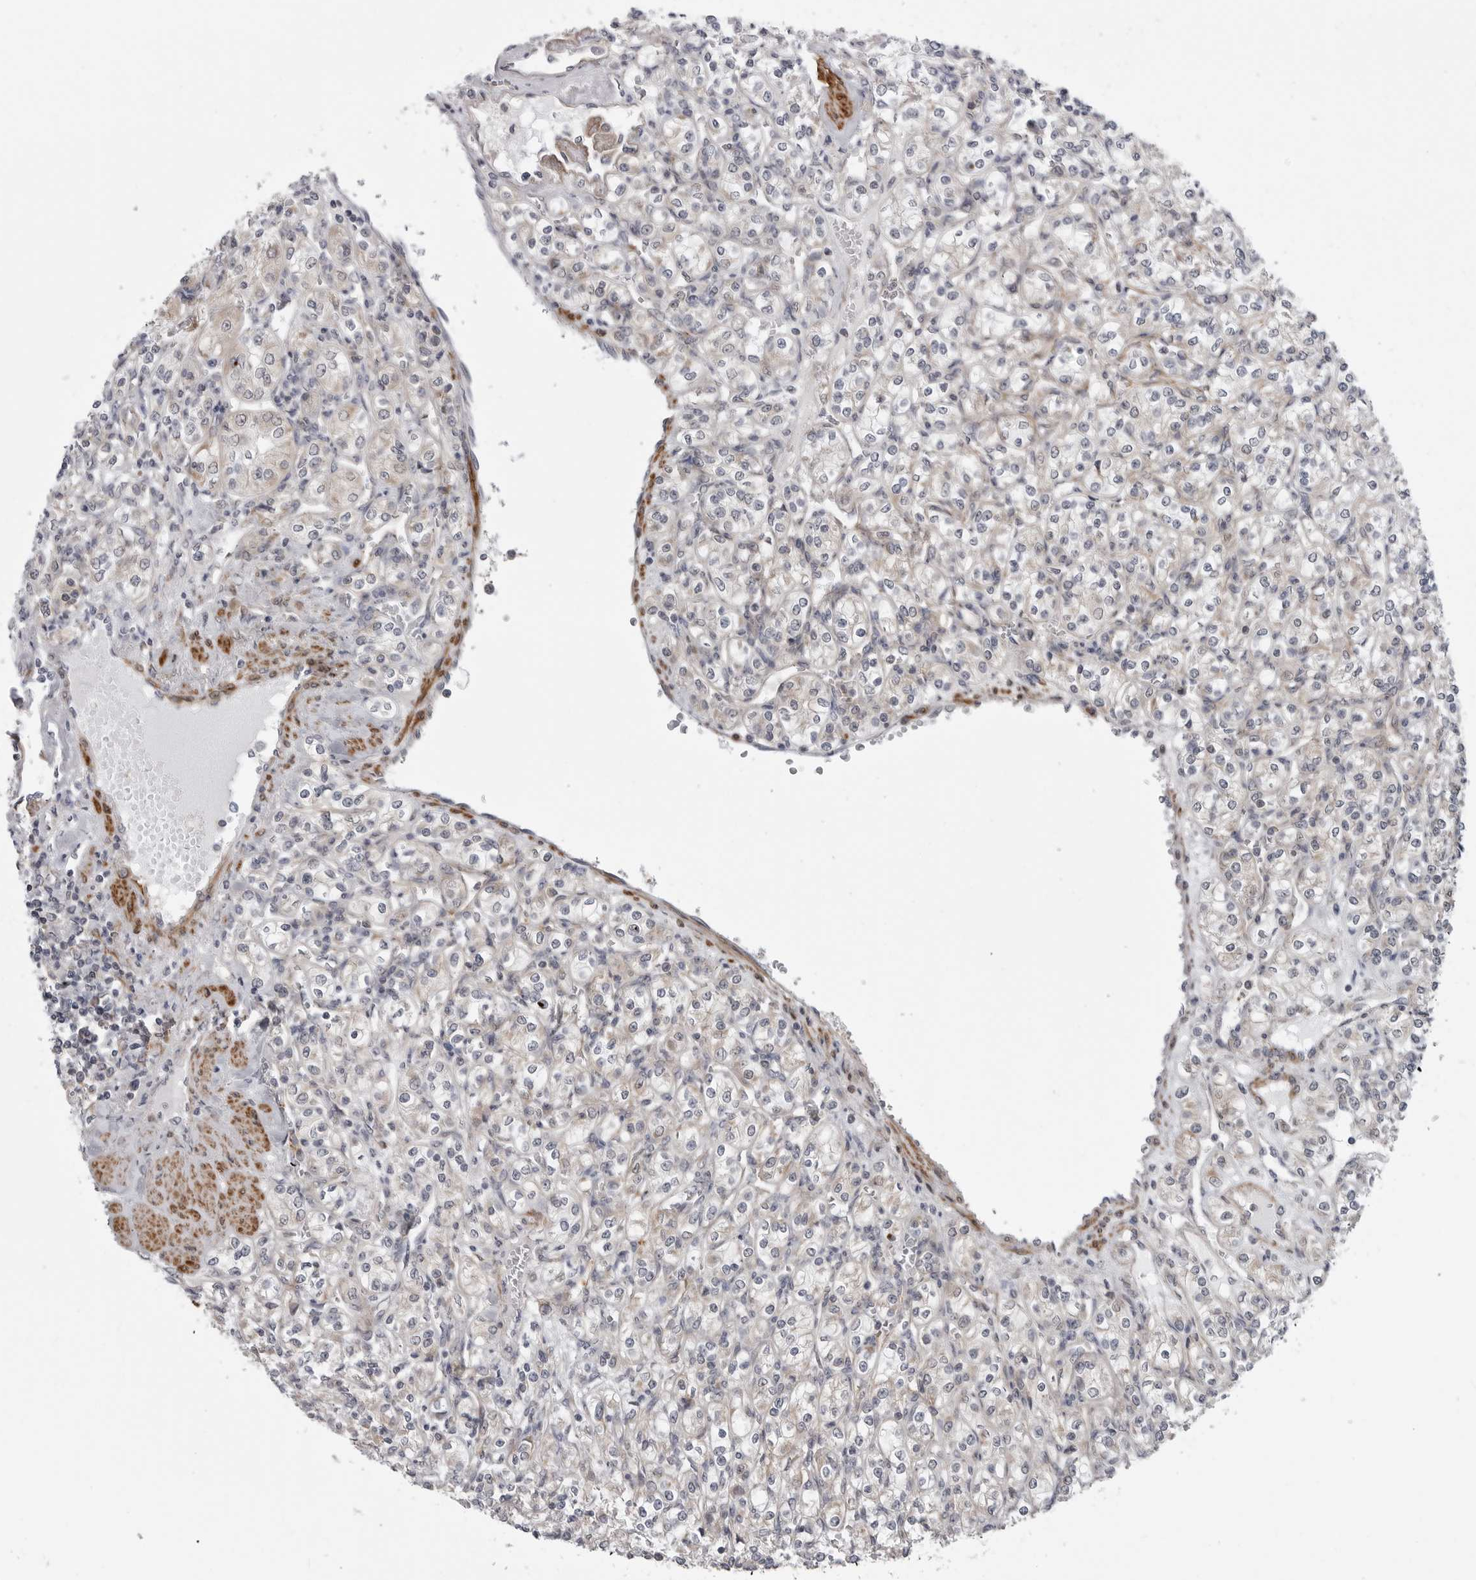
{"staining": {"intensity": "negative", "quantity": "none", "location": "none"}, "tissue": "renal cancer", "cell_type": "Tumor cells", "image_type": "cancer", "snomed": [{"axis": "morphology", "description": "Adenocarcinoma, NOS"}, {"axis": "topography", "description": "Kidney"}], "caption": "Immunohistochemical staining of human renal cancer (adenocarcinoma) demonstrates no significant expression in tumor cells.", "gene": "SCP2", "patient": {"sex": "male", "age": 77}}